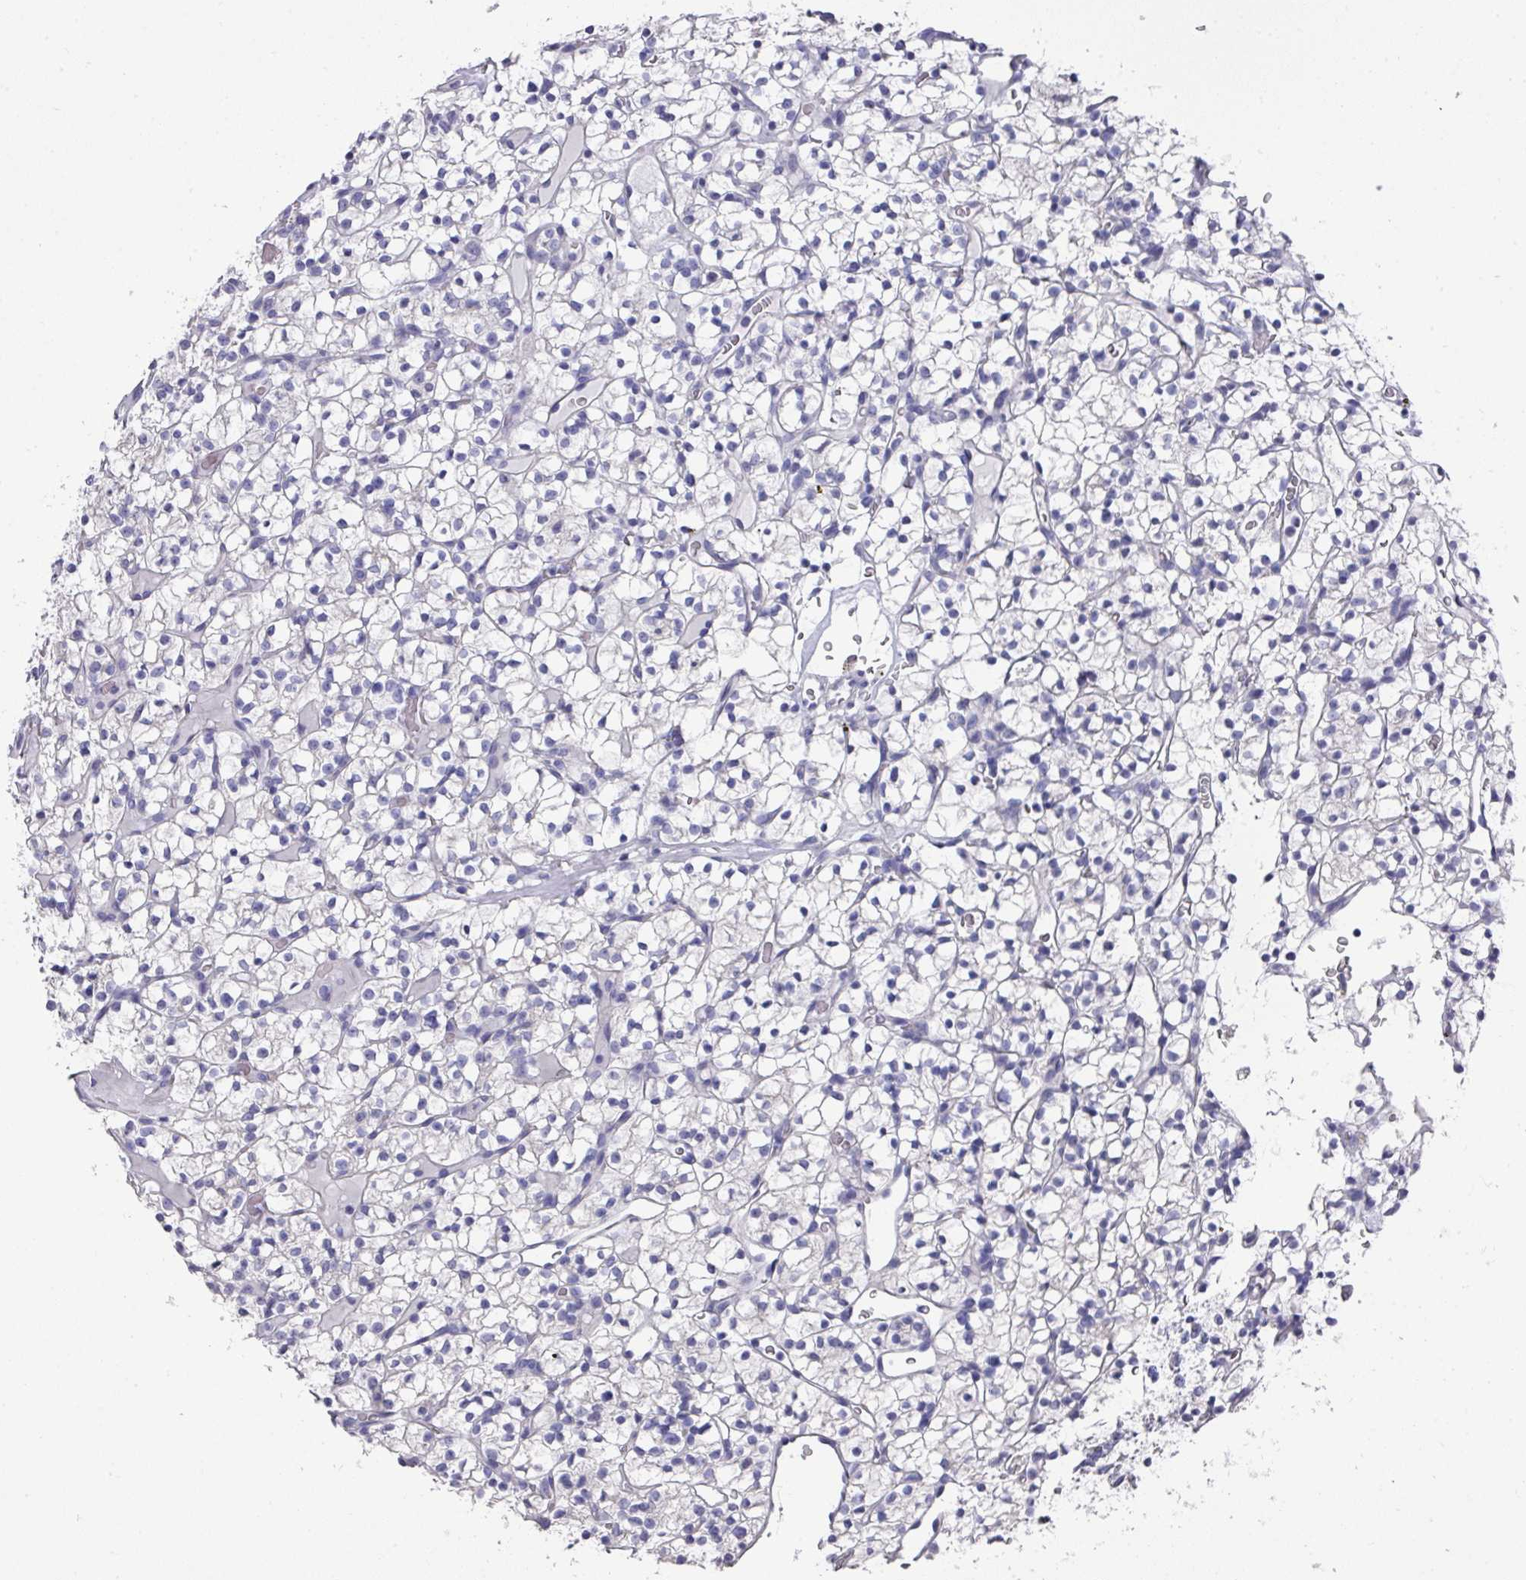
{"staining": {"intensity": "negative", "quantity": "none", "location": "none"}, "tissue": "renal cancer", "cell_type": "Tumor cells", "image_type": "cancer", "snomed": [{"axis": "morphology", "description": "Adenocarcinoma, NOS"}, {"axis": "topography", "description": "Kidney"}], "caption": "Tumor cells are negative for protein expression in human adenocarcinoma (renal).", "gene": "DAZL", "patient": {"sex": "female", "age": 64}}